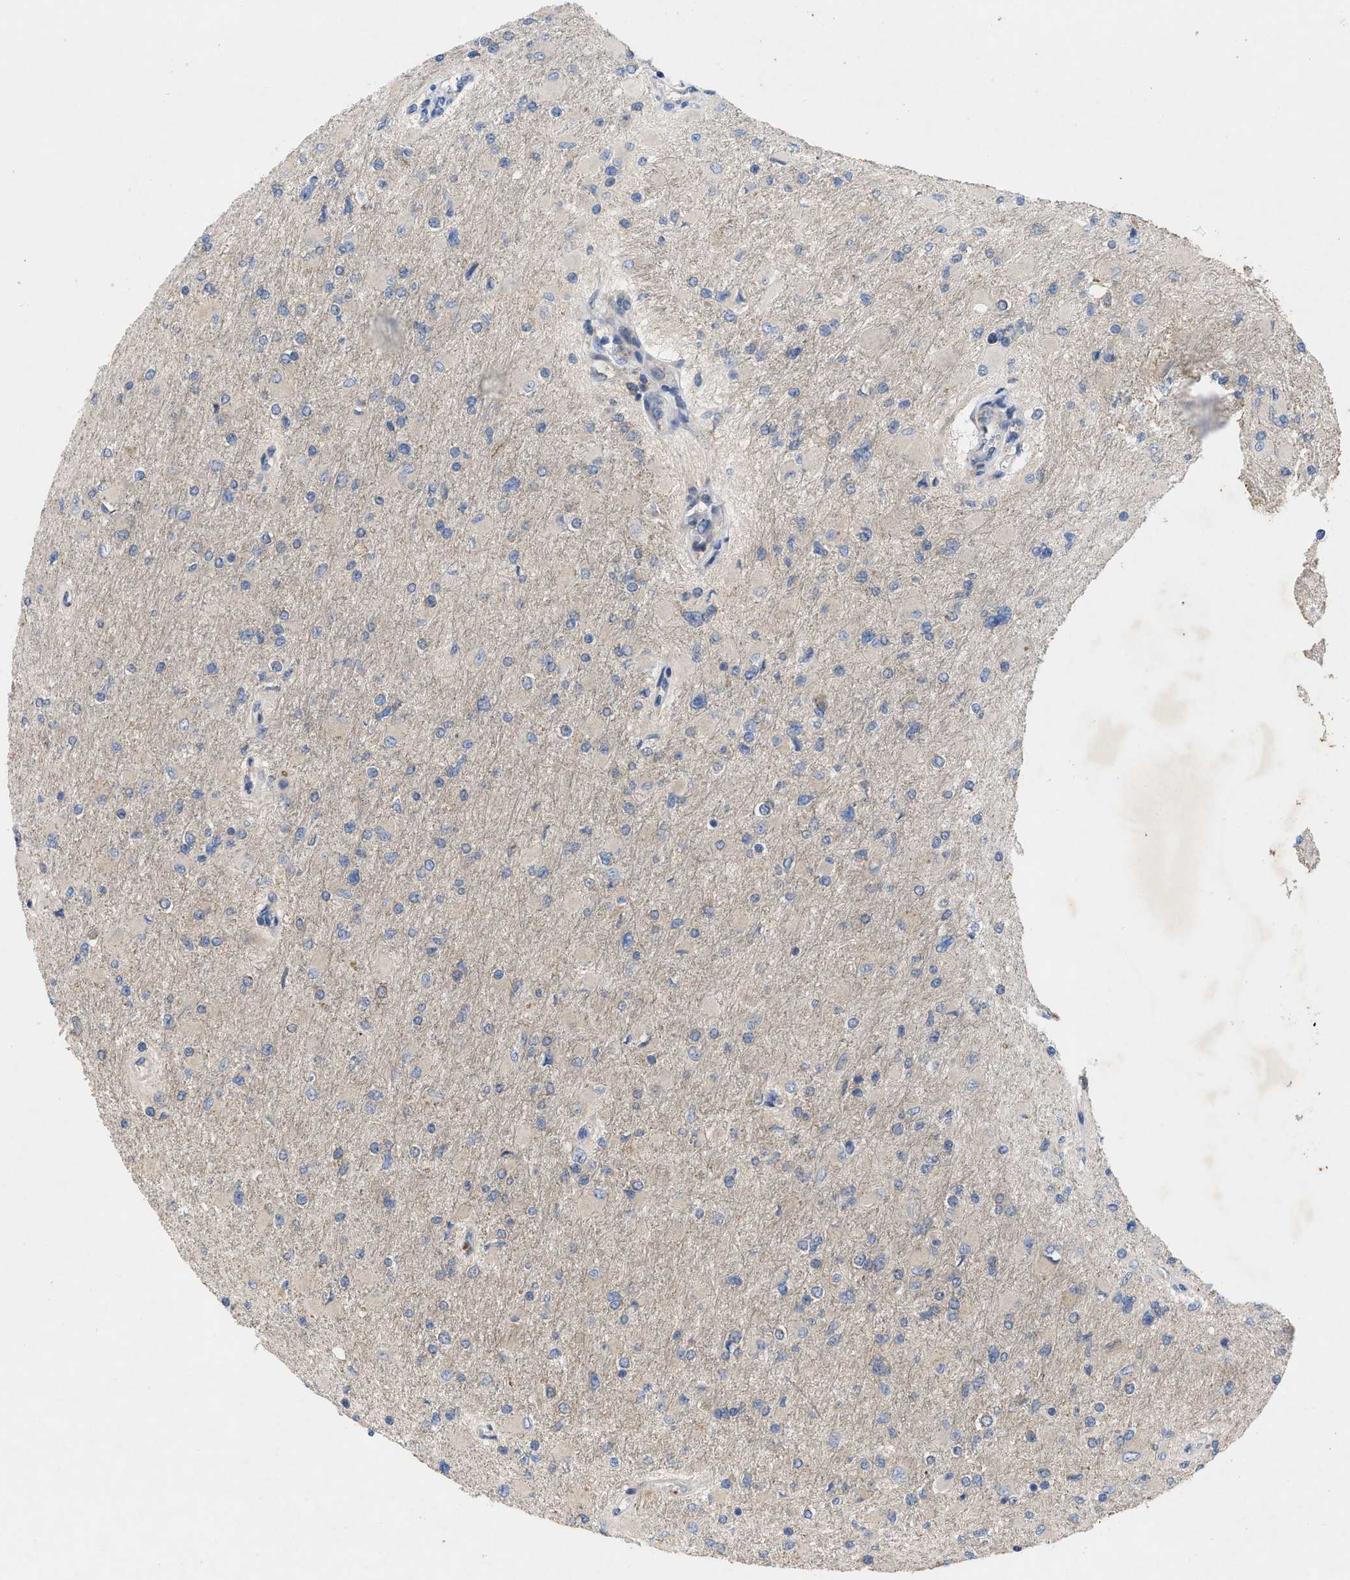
{"staining": {"intensity": "negative", "quantity": "none", "location": "none"}, "tissue": "glioma", "cell_type": "Tumor cells", "image_type": "cancer", "snomed": [{"axis": "morphology", "description": "Glioma, malignant, High grade"}, {"axis": "topography", "description": "Cerebral cortex"}], "caption": "IHC of glioma shows no expression in tumor cells. (DAB immunohistochemistry (IHC) visualized using brightfield microscopy, high magnification).", "gene": "TMEM131", "patient": {"sex": "female", "age": 36}}